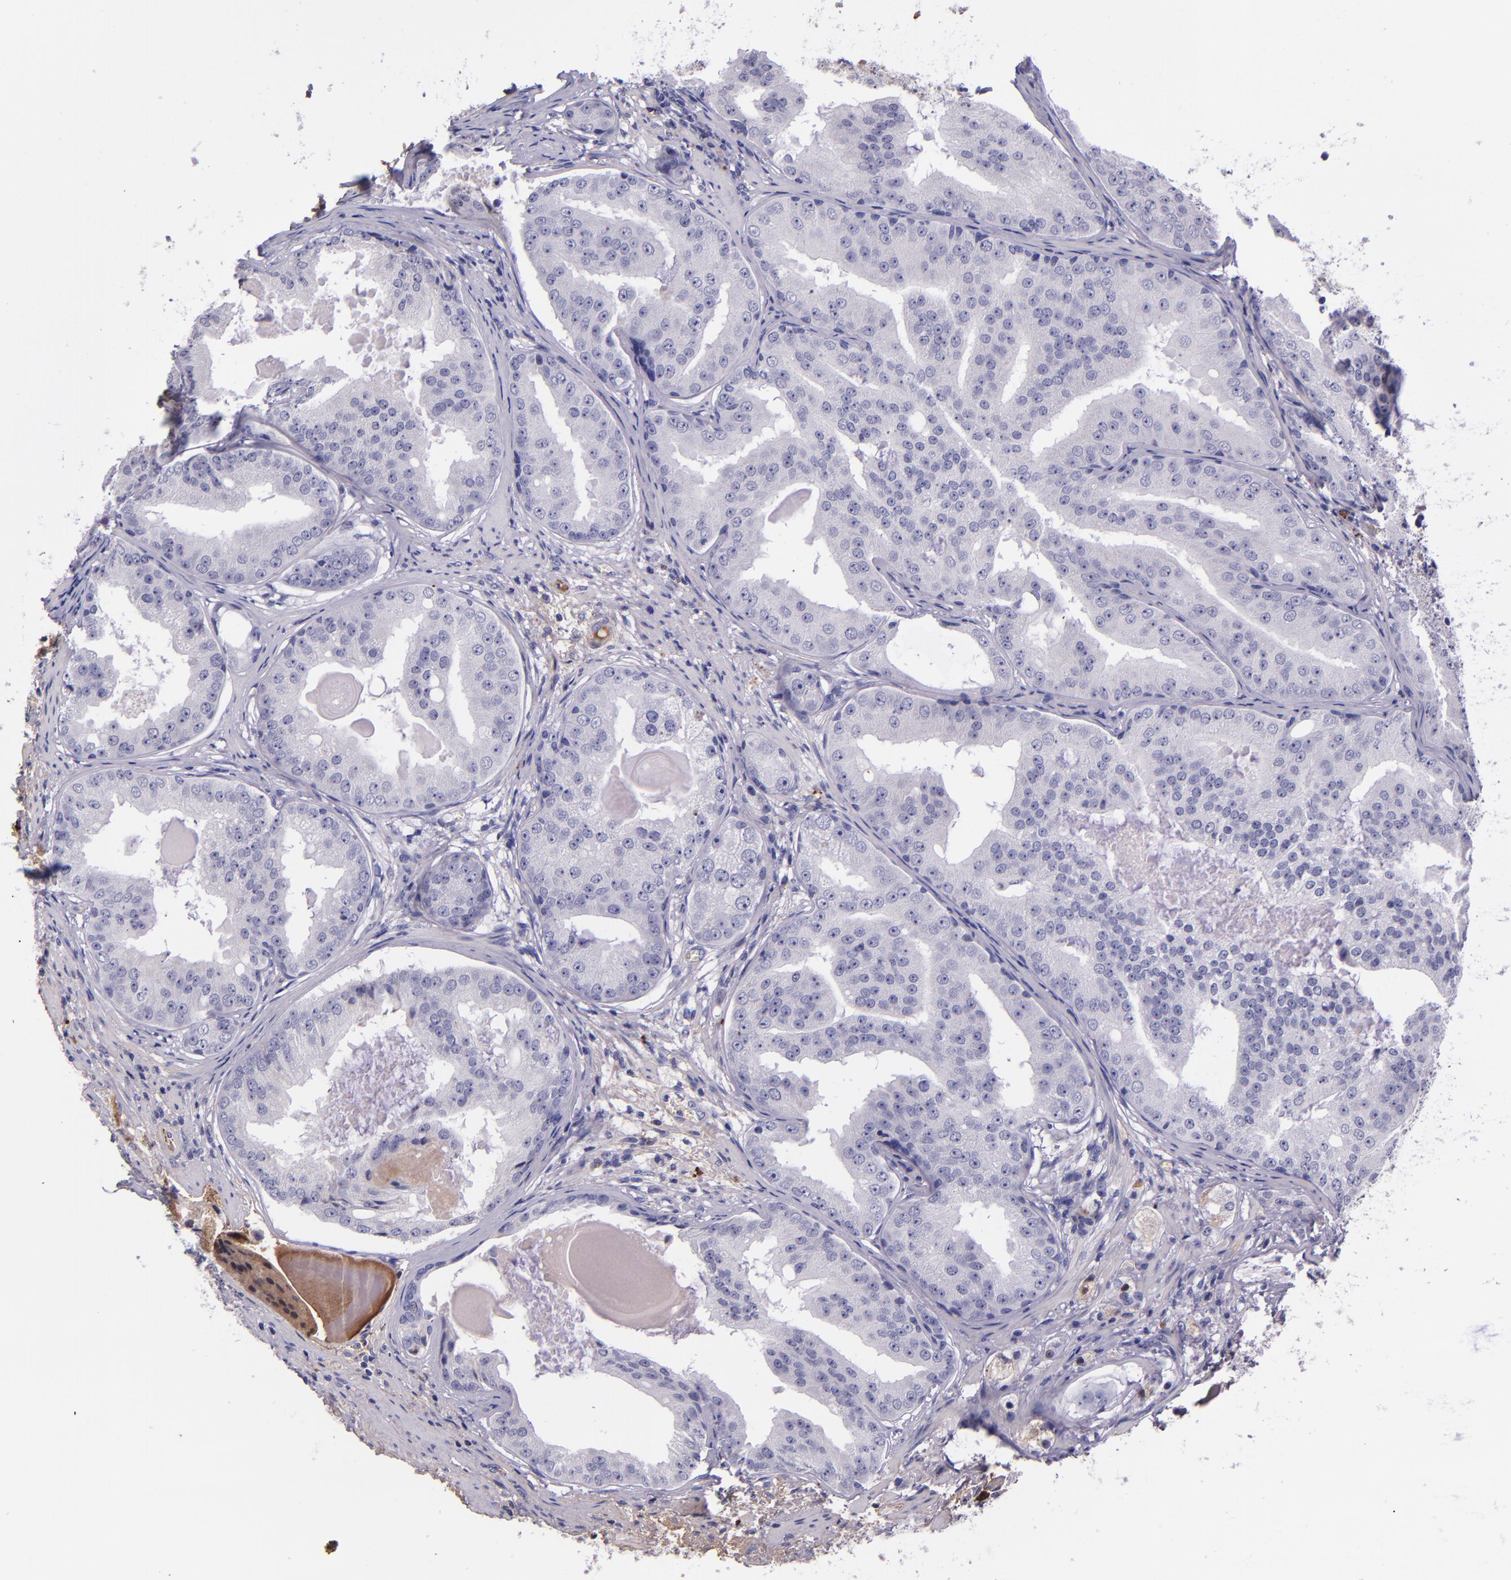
{"staining": {"intensity": "negative", "quantity": "none", "location": "none"}, "tissue": "prostate cancer", "cell_type": "Tumor cells", "image_type": "cancer", "snomed": [{"axis": "morphology", "description": "Adenocarcinoma, High grade"}, {"axis": "topography", "description": "Prostate"}], "caption": "This is an immunohistochemistry photomicrograph of human prostate cancer (adenocarcinoma (high-grade)). There is no positivity in tumor cells.", "gene": "KNG1", "patient": {"sex": "male", "age": 68}}